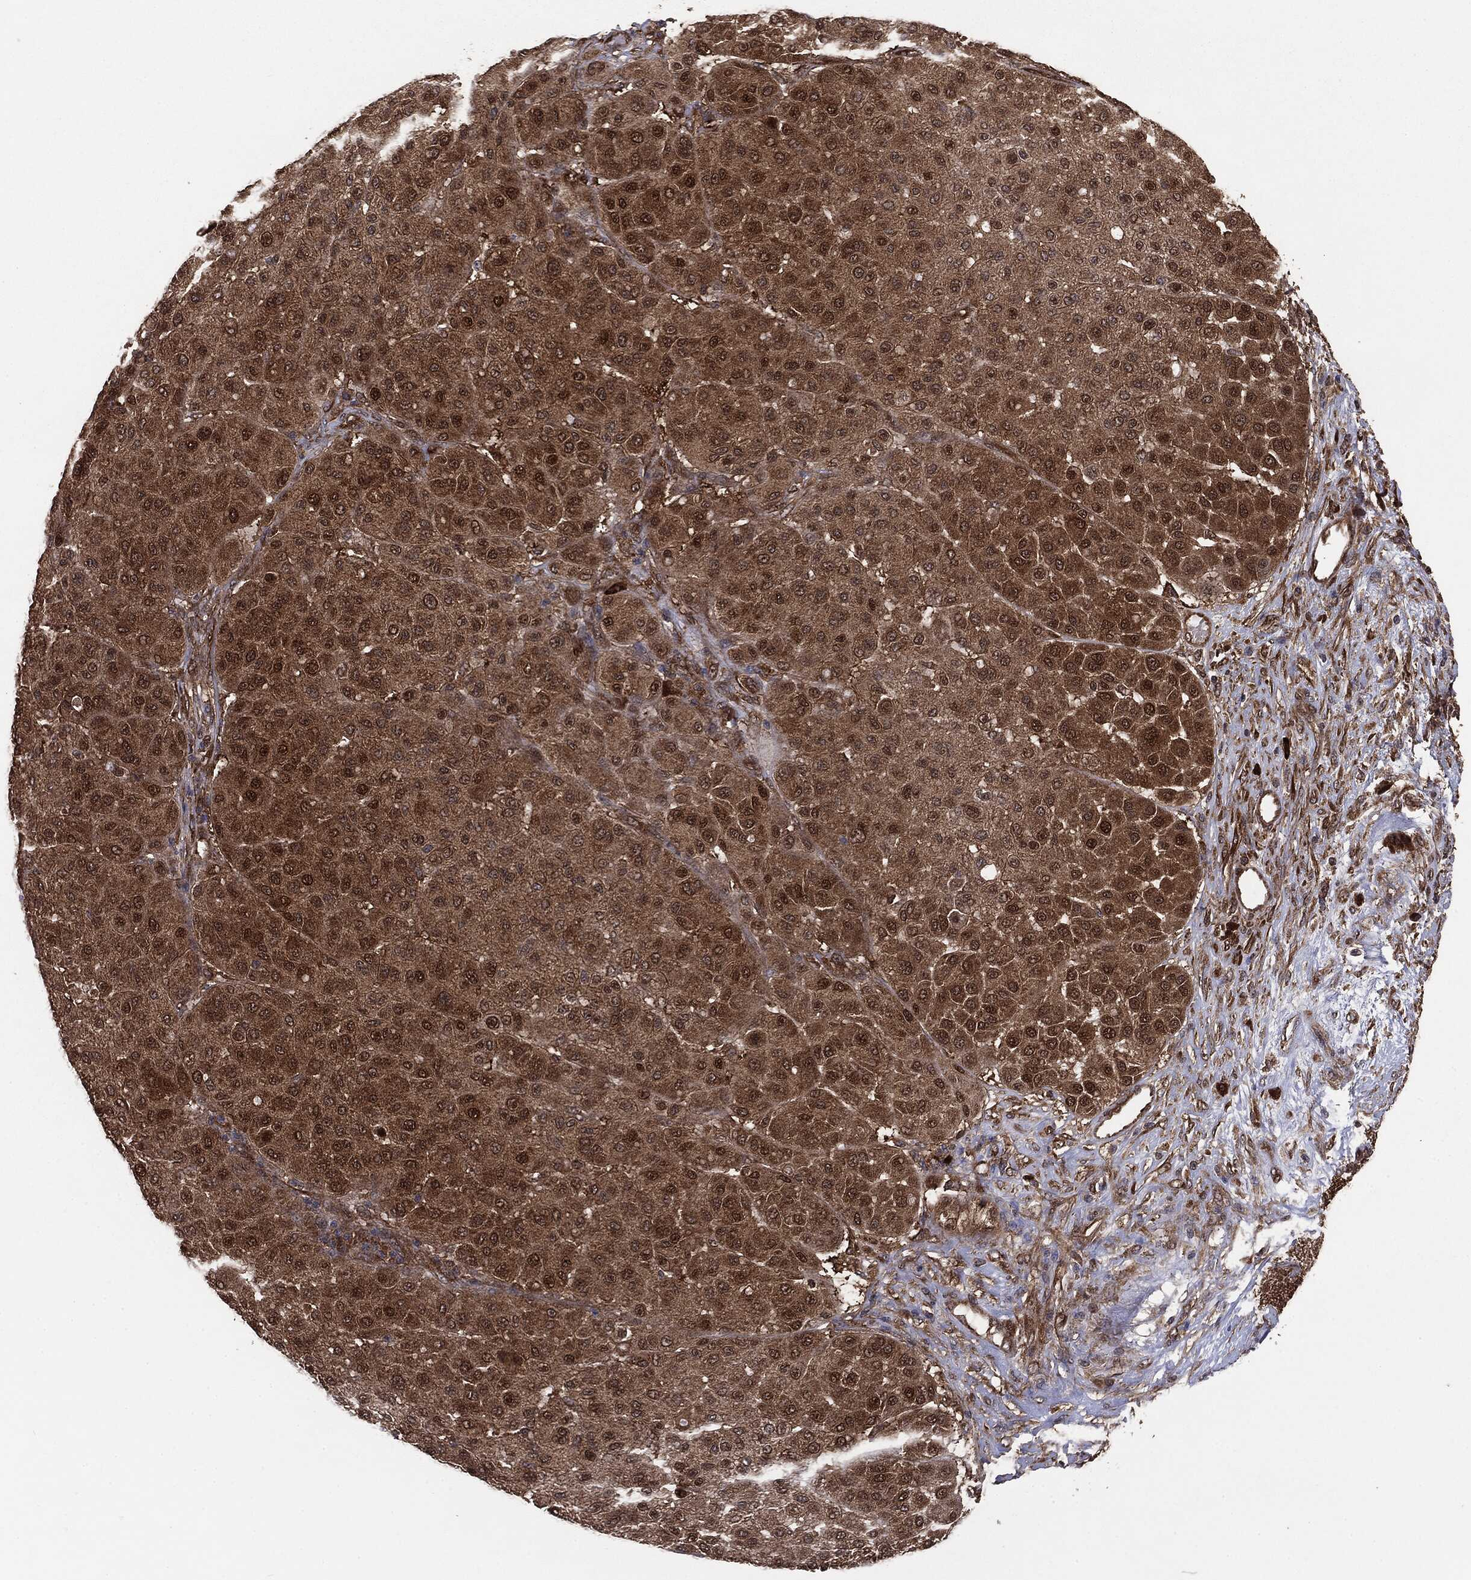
{"staining": {"intensity": "moderate", "quantity": ">75%", "location": "cytoplasmic/membranous"}, "tissue": "melanoma", "cell_type": "Tumor cells", "image_type": "cancer", "snomed": [{"axis": "morphology", "description": "Malignant melanoma, Metastatic site"}, {"axis": "topography", "description": "Smooth muscle"}], "caption": "Brown immunohistochemical staining in human melanoma displays moderate cytoplasmic/membranous positivity in approximately >75% of tumor cells.", "gene": "NME1", "patient": {"sex": "male", "age": 41}}